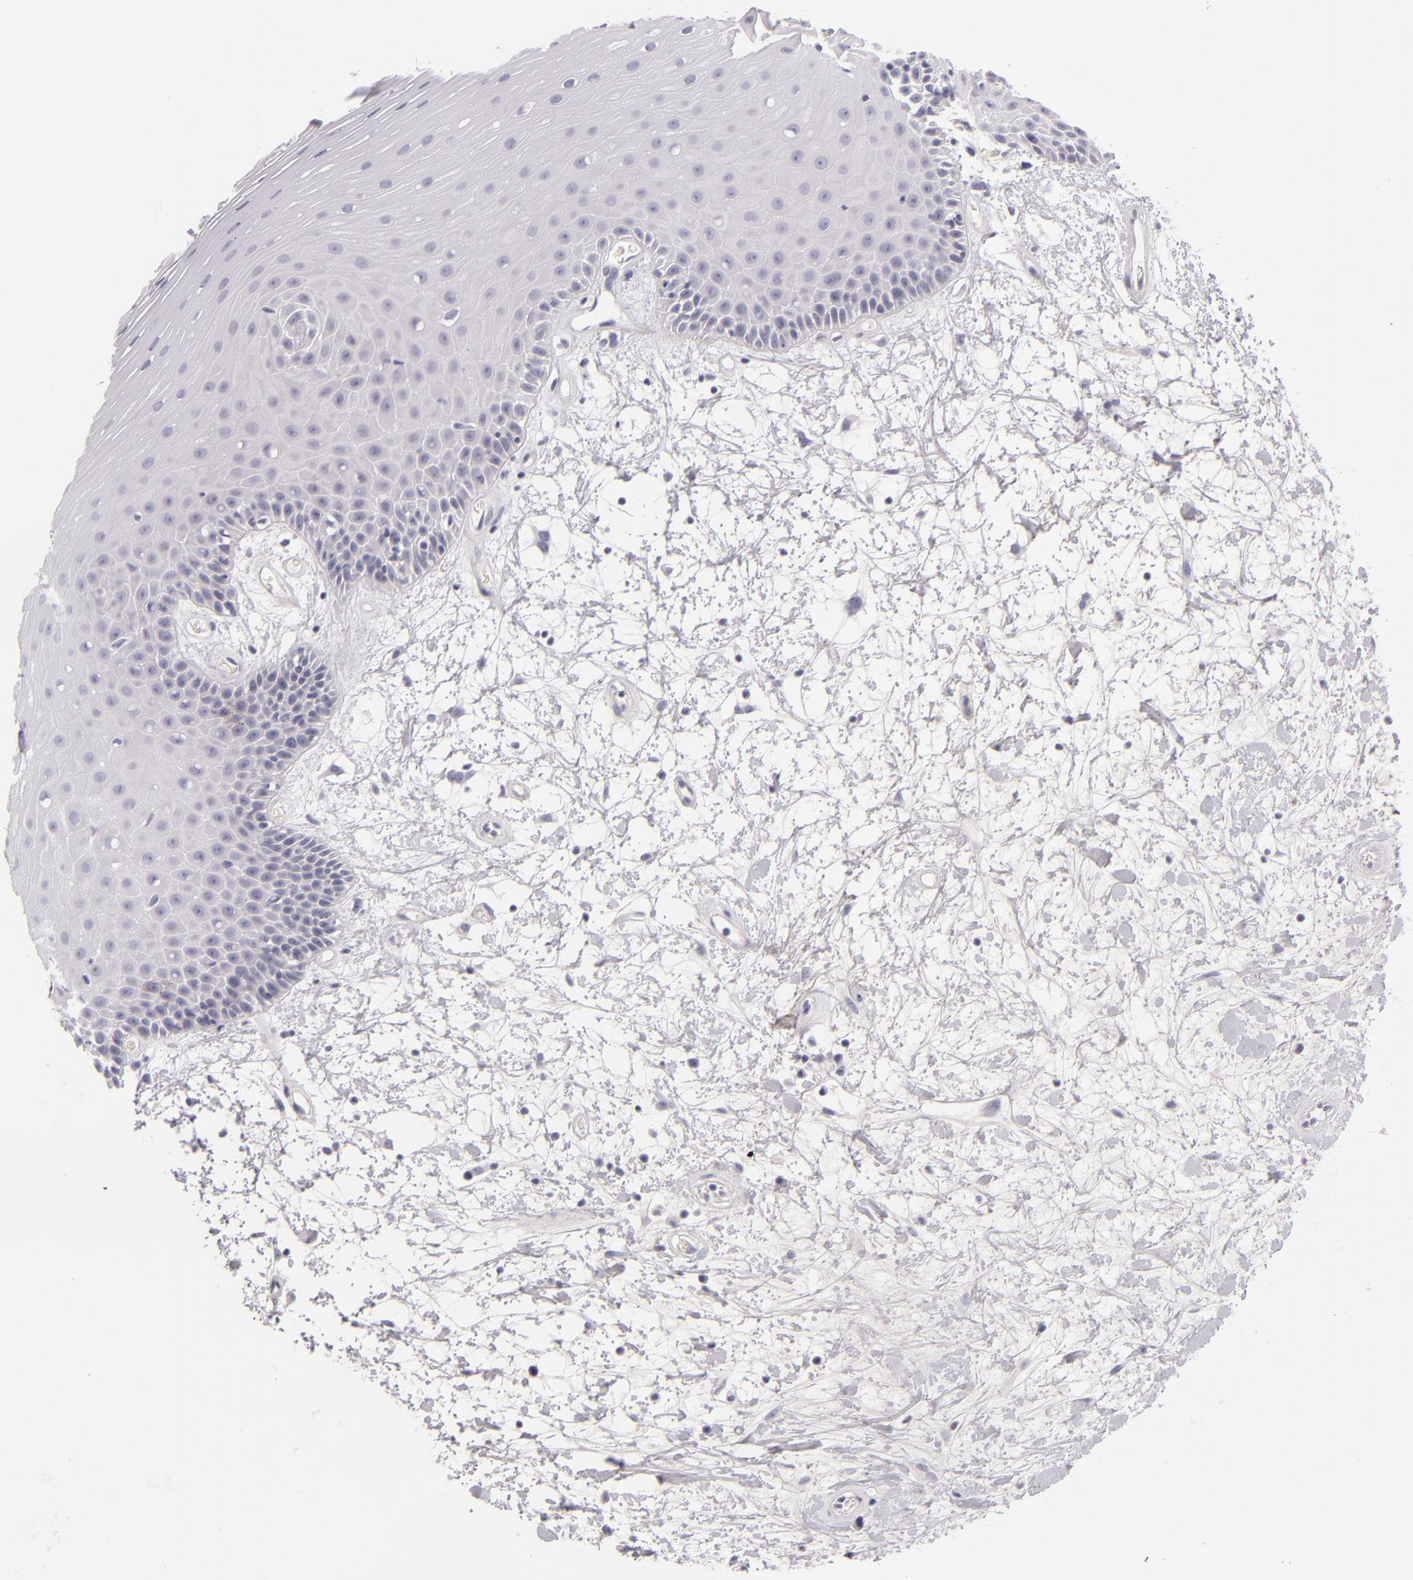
{"staining": {"intensity": "negative", "quantity": "none", "location": "none"}, "tissue": "oral mucosa", "cell_type": "Squamous epithelial cells", "image_type": "normal", "snomed": [{"axis": "morphology", "description": "Normal tissue, NOS"}, {"axis": "topography", "description": "Oral tissue"}], "caption": "Immunohistochemical staining of benign human oral mucosa shows no significant positivity in squamous epithelial cells.", "gene": "FAM181A", "patient": {"sex": "female", "age": 79}}